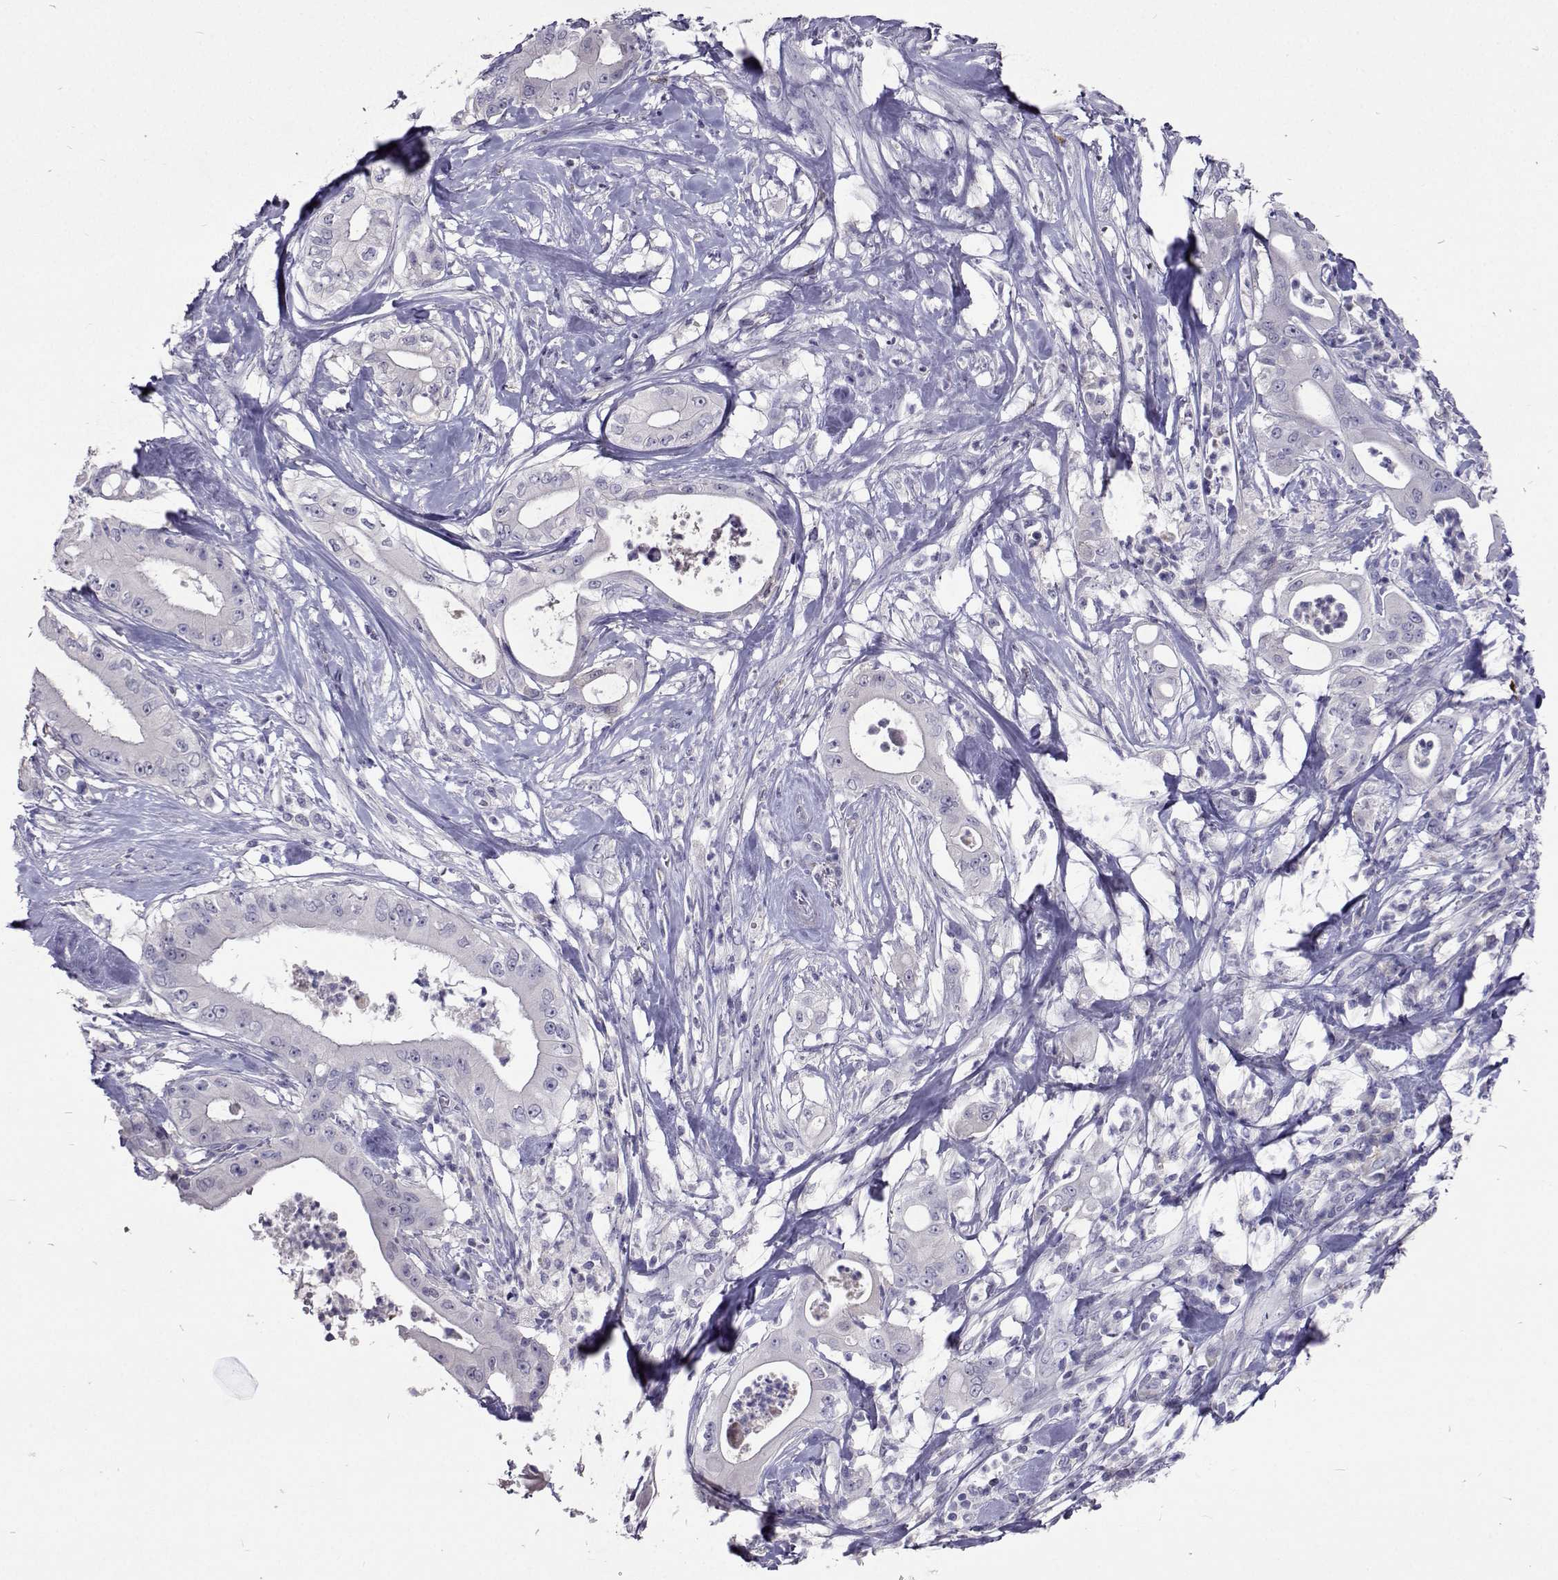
{"staining": {"intensity": "negative", "quantity": "none", "location": "none"}, "tissue": "pancreatic cancer", "cell_type": "Tumor cells", "image_type": "cancer", "snomed": [{"axis": "morphology", "description": "Adenocarcinoma, NOS"}, {"axis": "topography", "description": "Pancreas"}], "caption": "Immunohistochemical staining of pancreatic cancer exhibits no significant expression in tumor cells. (DAB immunohistochemistry (IHC), high magnification).", "gene": "CFAP44", "patient": {"sex": "male", "age": 71}}